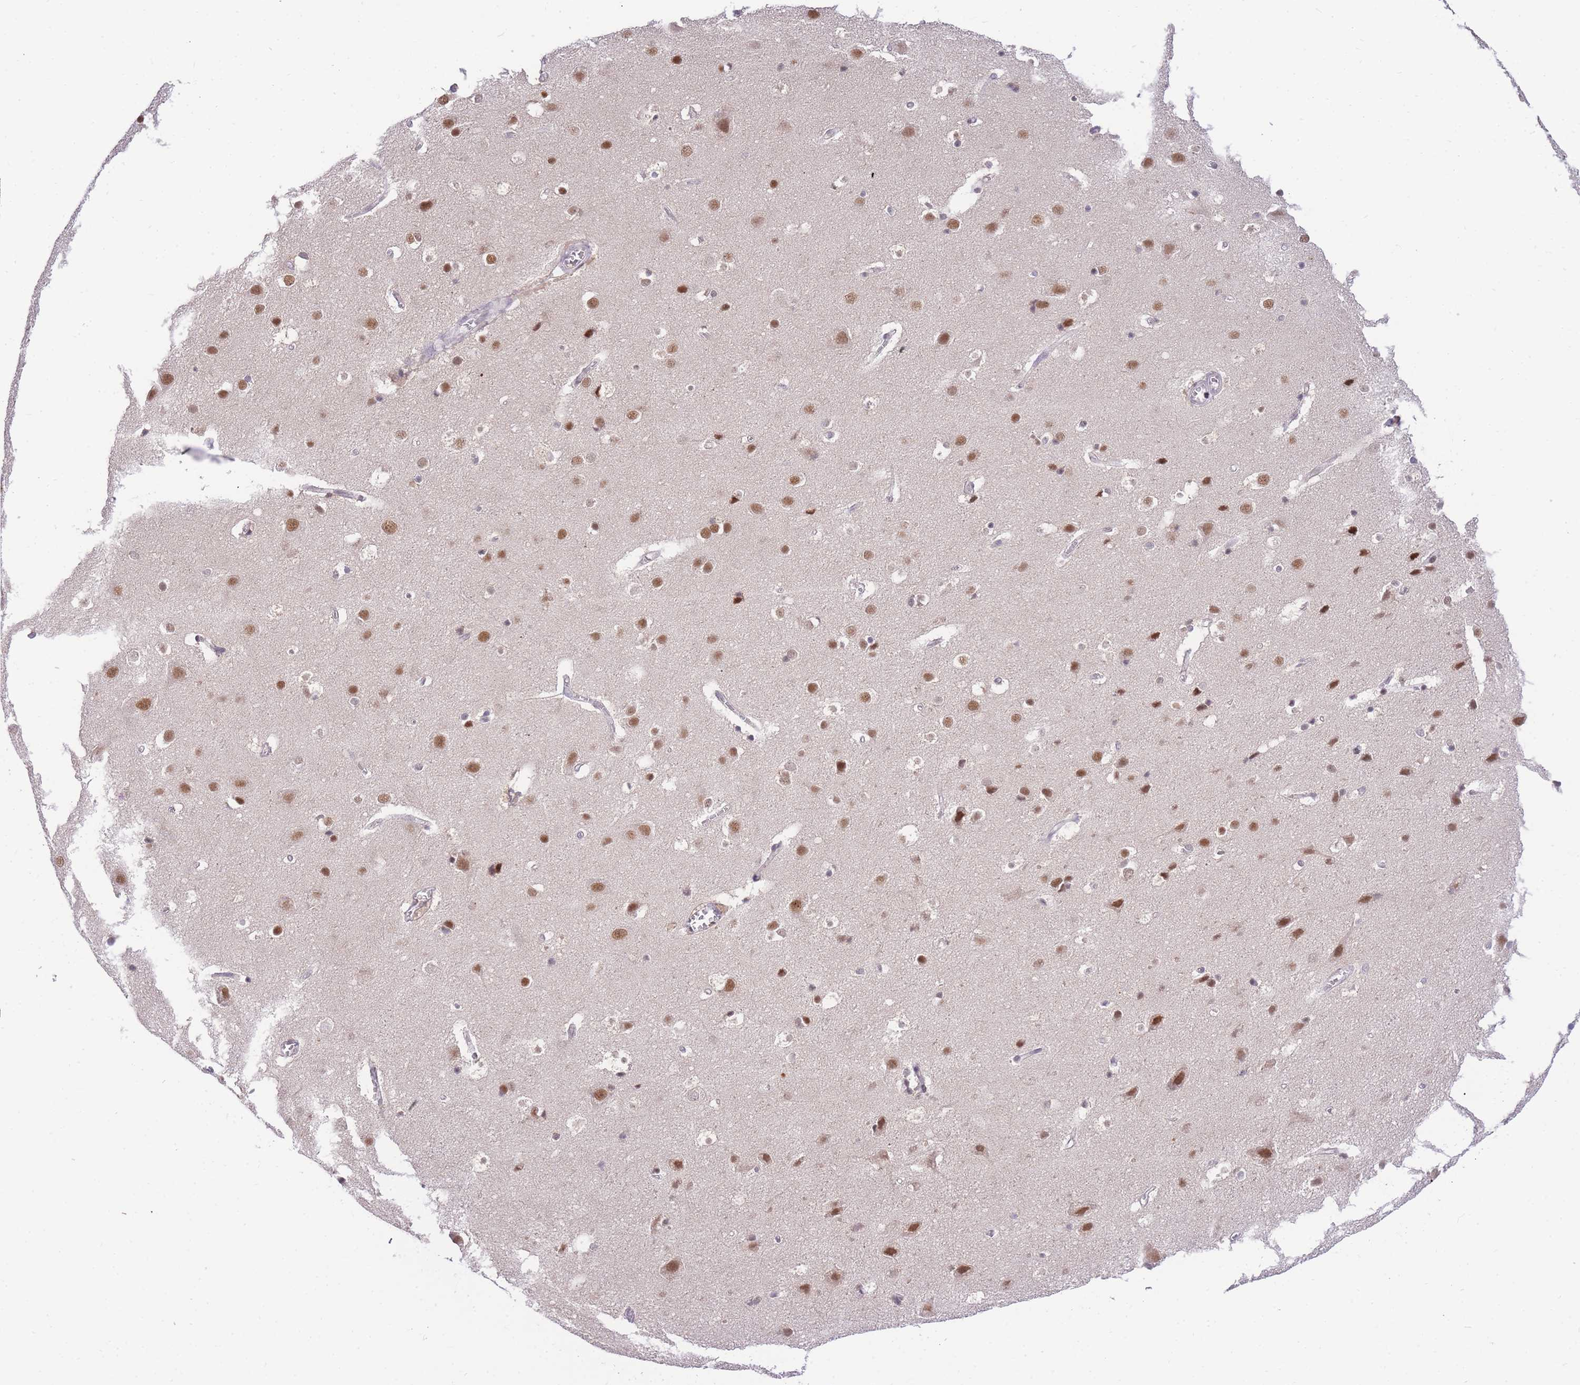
{"staining": {"intensity": "negative", "quantity": "none", "location": "none"}, "tissue": "cerebral cortex", "cell_type": "Endothelial cells", "image_type": "normal", "snomed": [{"axis": "morphology", "description": "Normal tissue, NOS"}, {"axis": "topography", "description": "Cerebral cortex"}], "caption": "DAB immunohistochemical staining of normal cerebral cortex shows no significant expression in endothelial cells. (Immunohistochemistry, brightfield microscopy, high magnification).", "gene": "PUS10", "patient": {"sex": "male", "age": 54}}